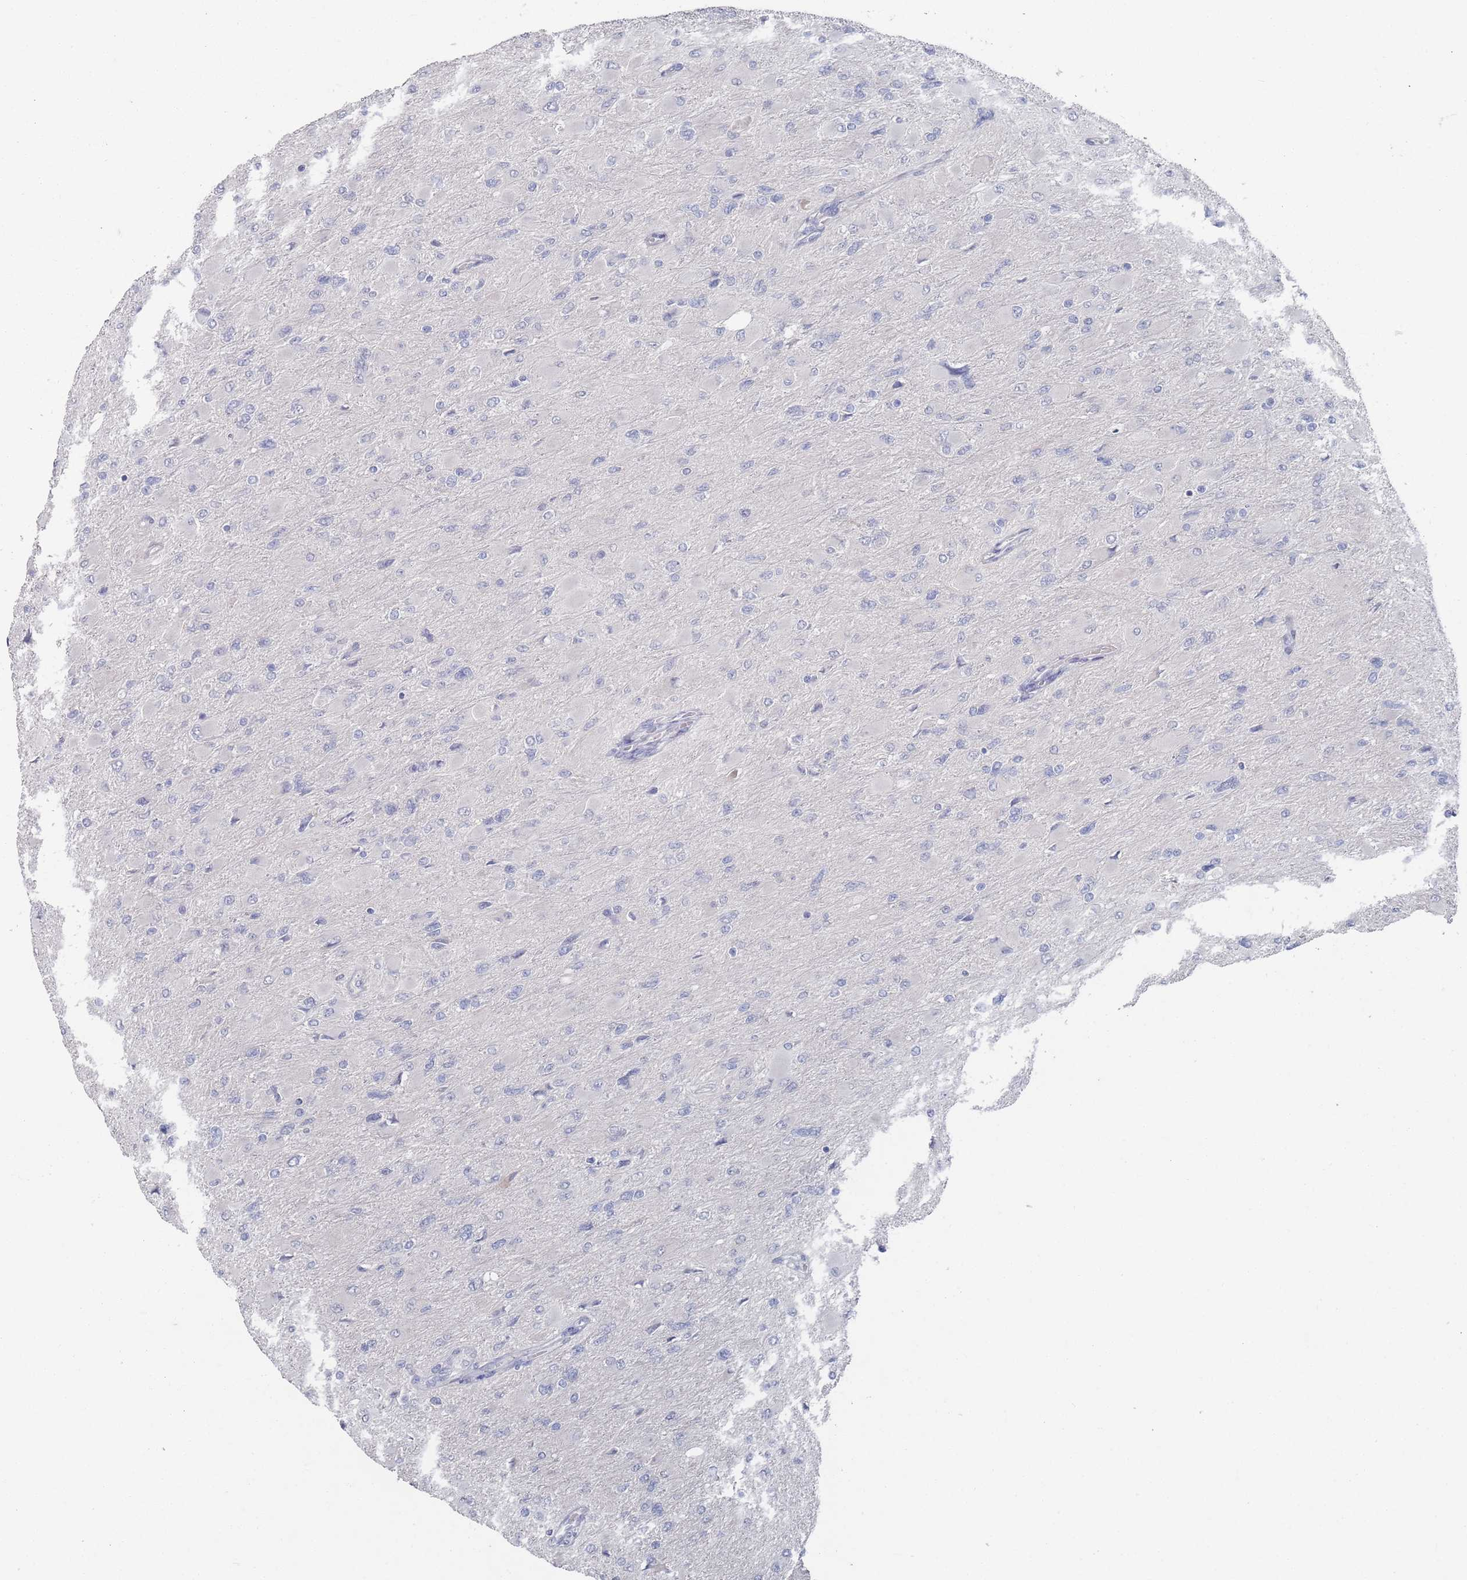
{"staining": {"intensity": "negative", "quantity": "none", "location": "none"}, "tissue": "glioma", "cell_type": "Tumor cells", "image_type": "cancer", "snomed": [{"axis": "morphology", "description": "Glioma, malignant, High grade"}, {"axis": "topography", "description": "Cerebral cortex"}], "caption": "IHC histopathology image of human malignant glioma (high-grade) stained for a protein (brown), which displays no positivity in tumor cells.", "gene": "PROM2", "patient": {"sex": "female", "age": 36}}